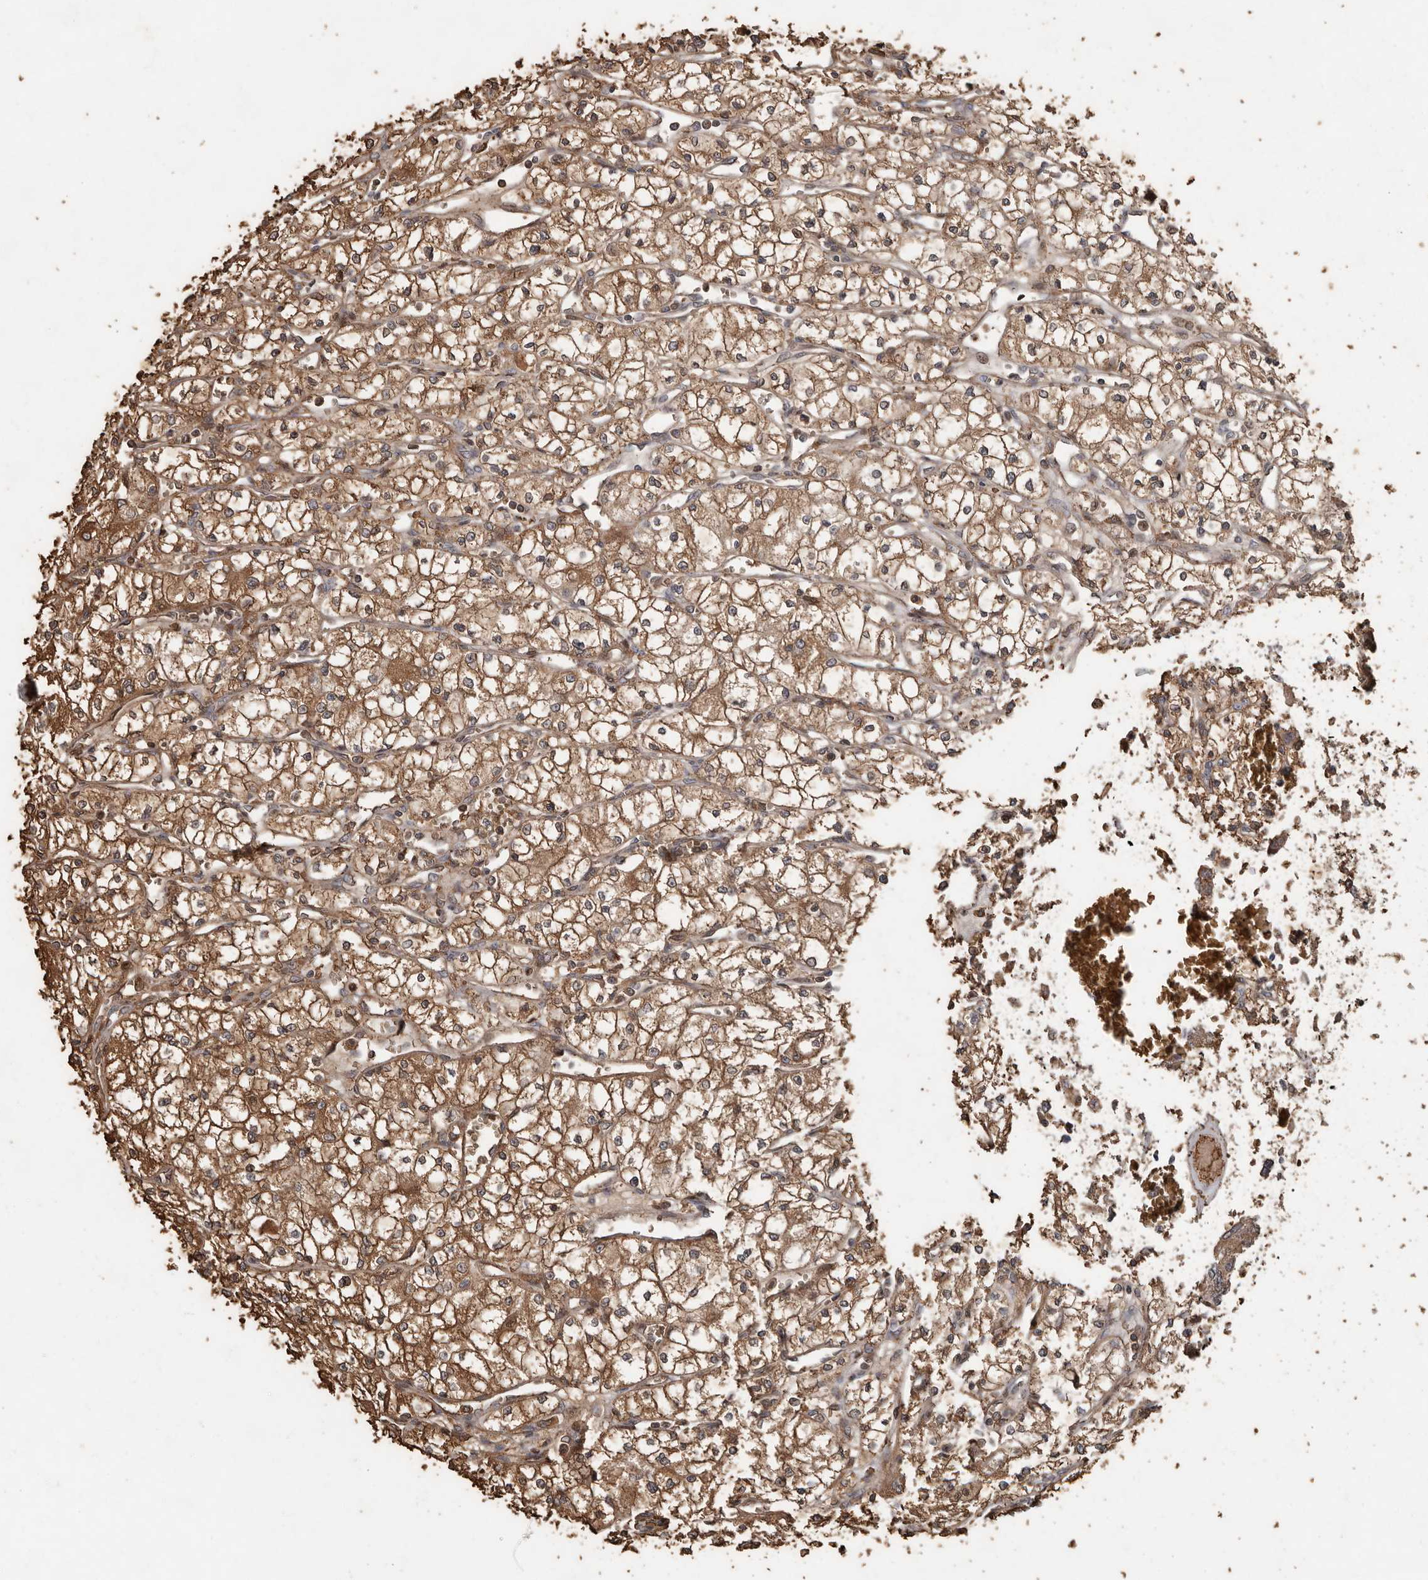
{"staining": {"intensity": "moderate", "quantity": ">75%", "location": "cytoplasmic/membranous"}, "tissue": "renal cancer", "cell_type": "Tumor cells", "image_type": "cancer", "snomed": [{"axis": "morphology", "description": "Adenocarcinoma, NOS"}, {"axis": "topography", "description": "Kidney"}], "caption": "IHC micrograph of neoplastic tissue: human renal cancer (adenocarcinoma) stained using immunohistochemistry demonstrates medium levels of moderate protein expression localized specifically in the cytoplasmic/membranous of tumor cells, appearing as a cytoplasmic/membranous brown color.", "gene": "RANBP17", "patient": {"sex": "male", "age": 59}}